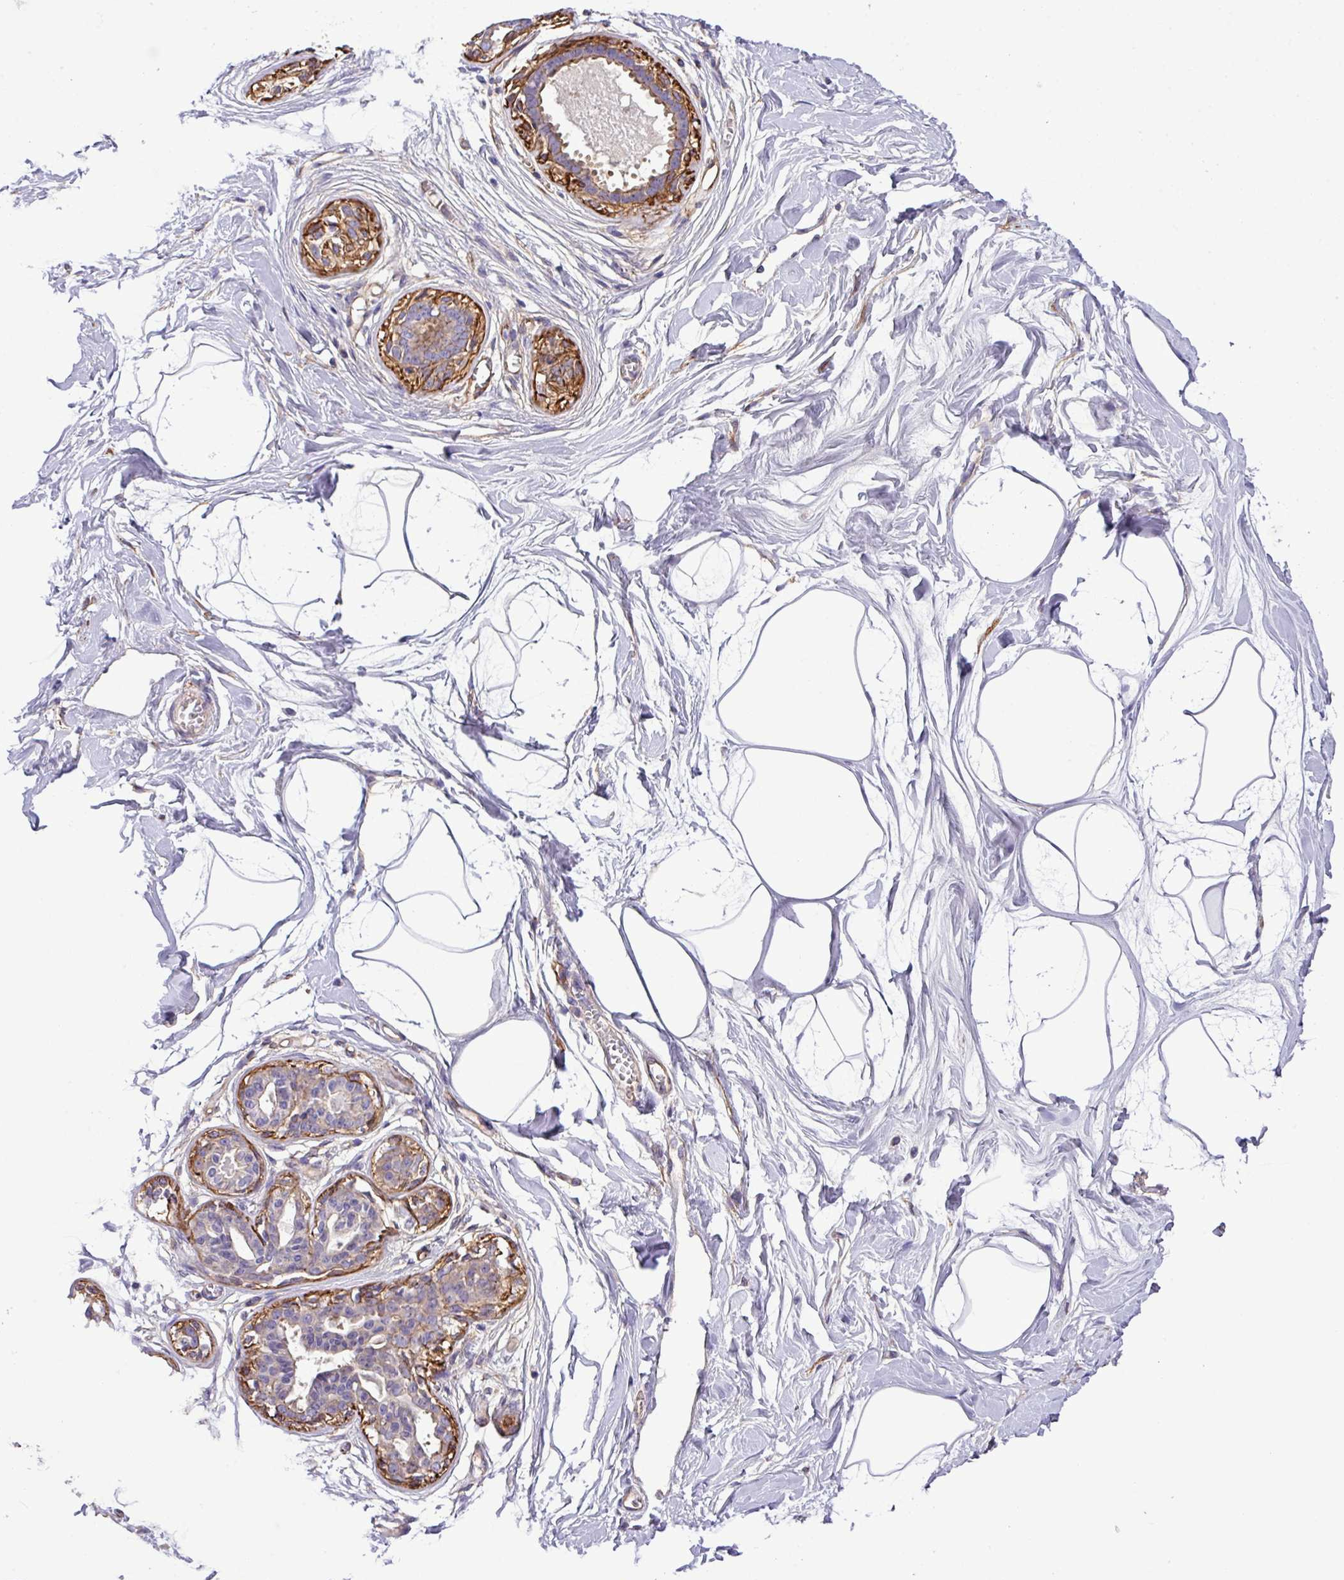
{"staining": {"intensity": "negative", "quantity": "none", "location": "none"}, "tissue": "breast", "cell_type": "Adipocytes", "image_type": "normal", "snomed": [{"axis": "morphology", "description": "Normal tissue, NOS"}, {"axis": "topography", "description": "Breast"}], "caption": "This is an immunohistochemistry micrograph of normal breast. There is no positivity in adipocytes.", "gene": "PARD6A", "patient": {"sex": "female", "age": 45}}